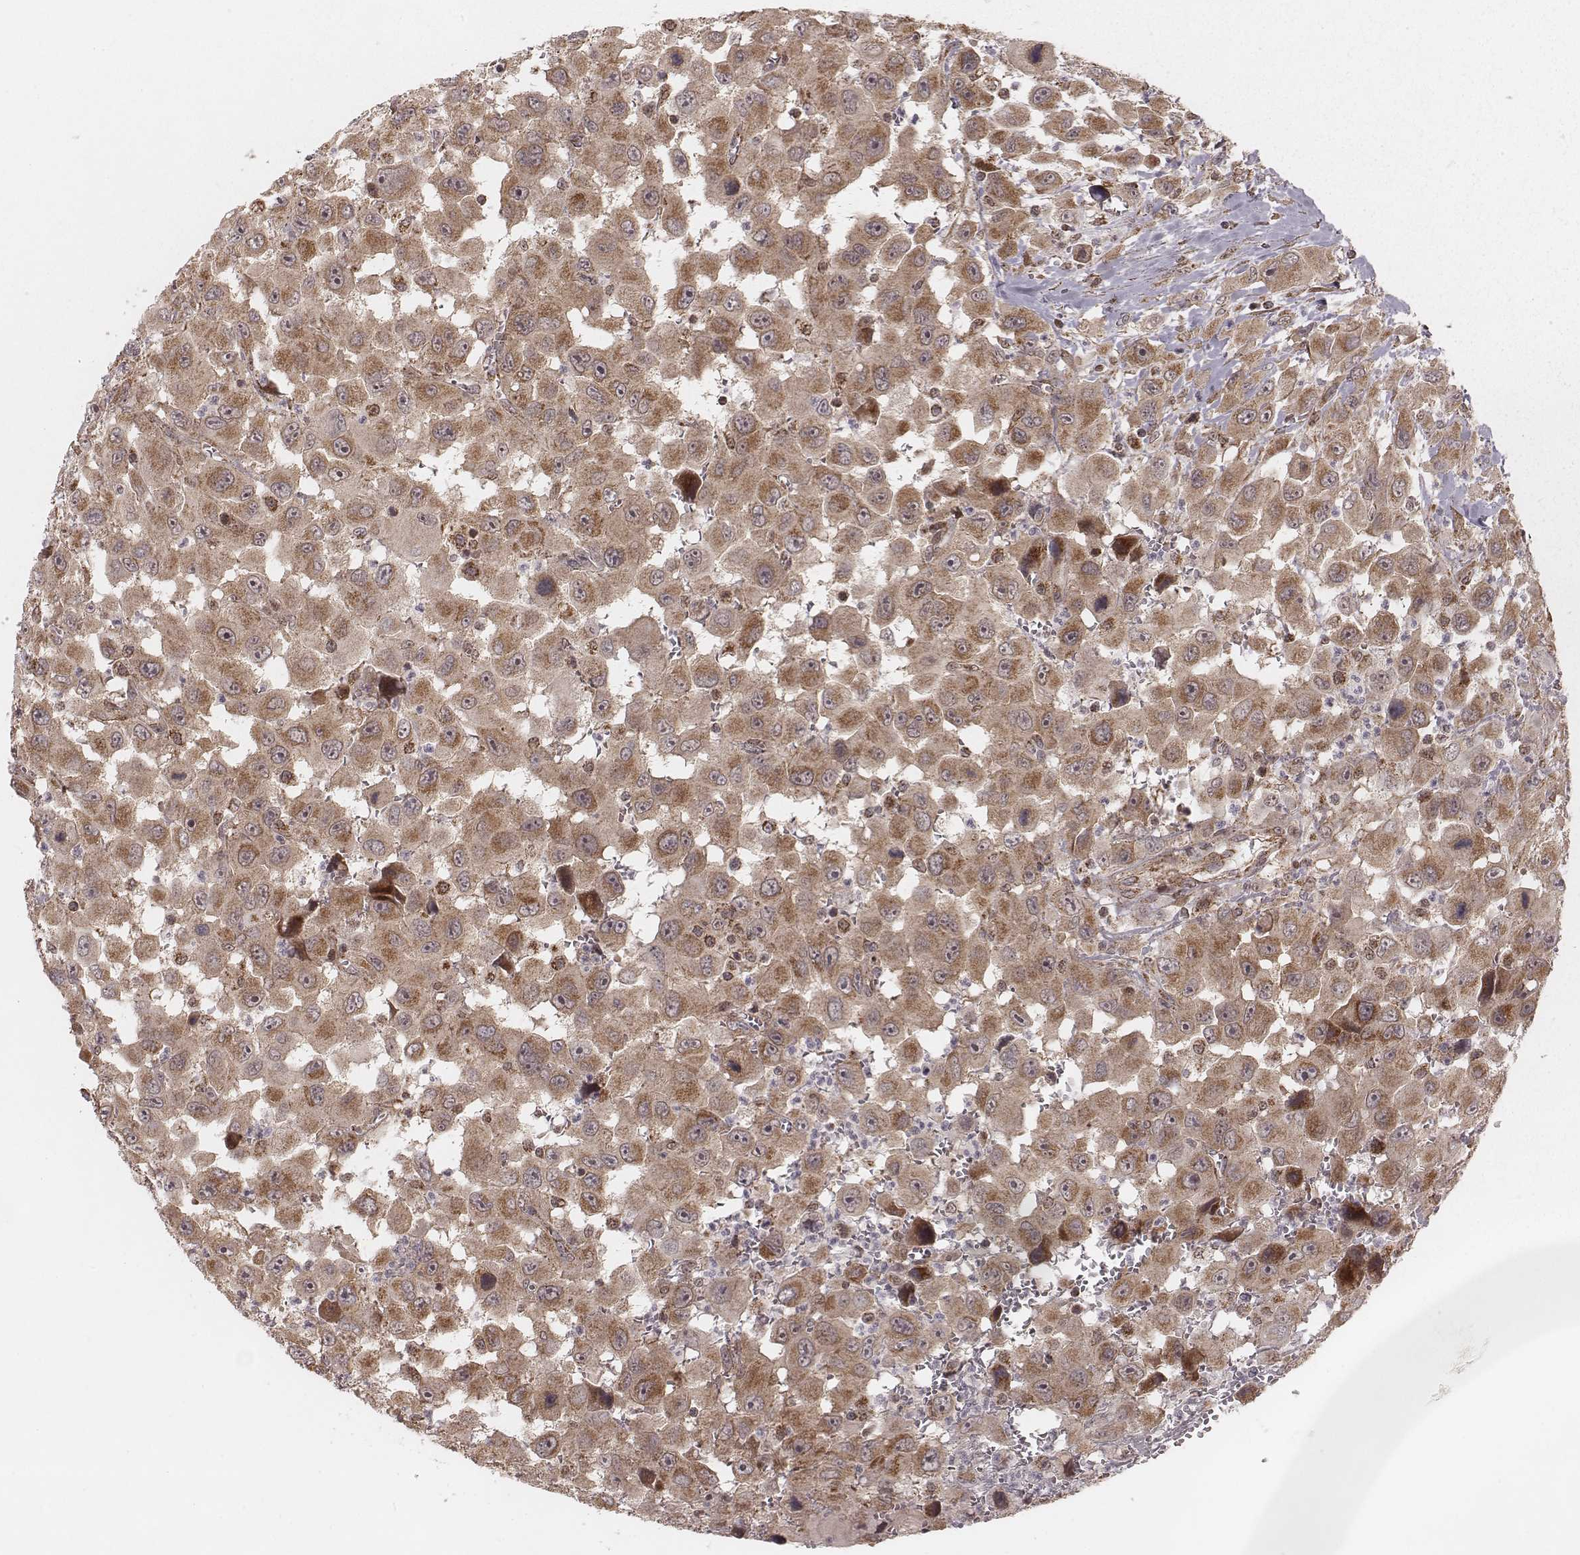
{"staining": {"intensity": "moderate", "quantity": ">75%", "location": "cytoplasmic/membranous"}, "tissue": "head and neck cancer", "cell_type": "Tumor cells", "image_type": "cancer", "snomed": [{"axis": "morphology", "description": "Squamous cell carcinoma, NOS"}, {"axis": "morphology", "description": "Squamous cell carcinoma, metastatic, NOS"}, {"axis": "topography", "description": "Oral tissue"}, {"axis": "topography", "description": "Head-Neck"}], "caption": "The histopathology image displays a brown stain indicating the presence of a protein in the cytoplasmic/membranous of tumor cells in squamous cell carcinoma (head and neck).", "gene": "NDUFA7", "patient": {"sex": "female", "age": 85}}